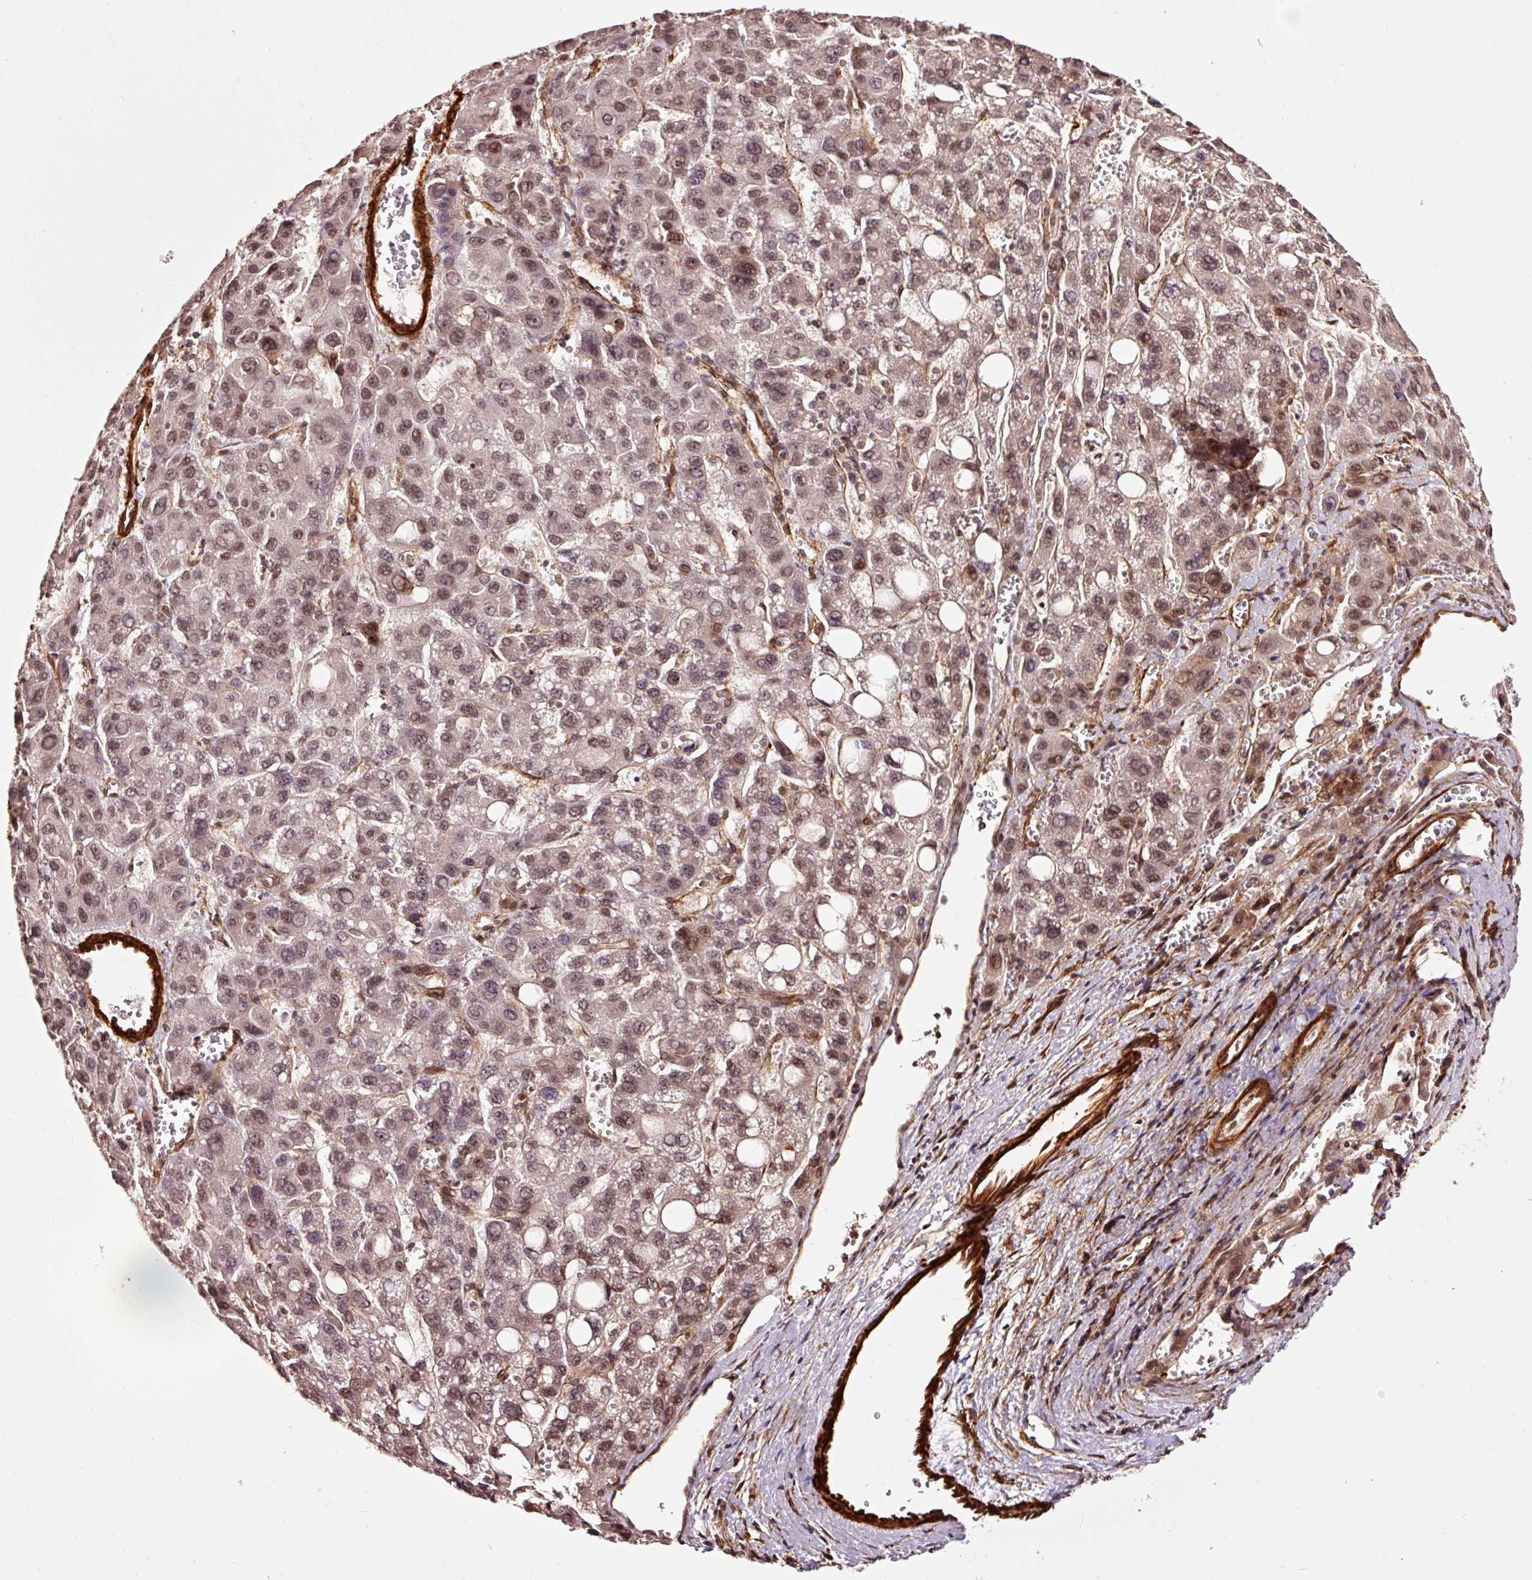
{"staining": {"intensity": "moderate", "quantity": "25%-75%", "location": "nuclear"}, "tissue": "liver cancer", "cell_type": "Tumor cells", "image_type": "cancer", "snomed": [{"axis": "morphology", "description": "Carcinoma, Hepatocellular, NOS"}, {"axis": "topography", "description": "Liver"}], "caption": "An immunohistochemistry photomicrograph of neoplastic tissue is shown. Protein staining in brown shows moderate nuclear positivity in liver hepatocellular carcinoma within tumor cells.", "gene": "TPM1", "patient": {"sex": "male", "age": 55}}